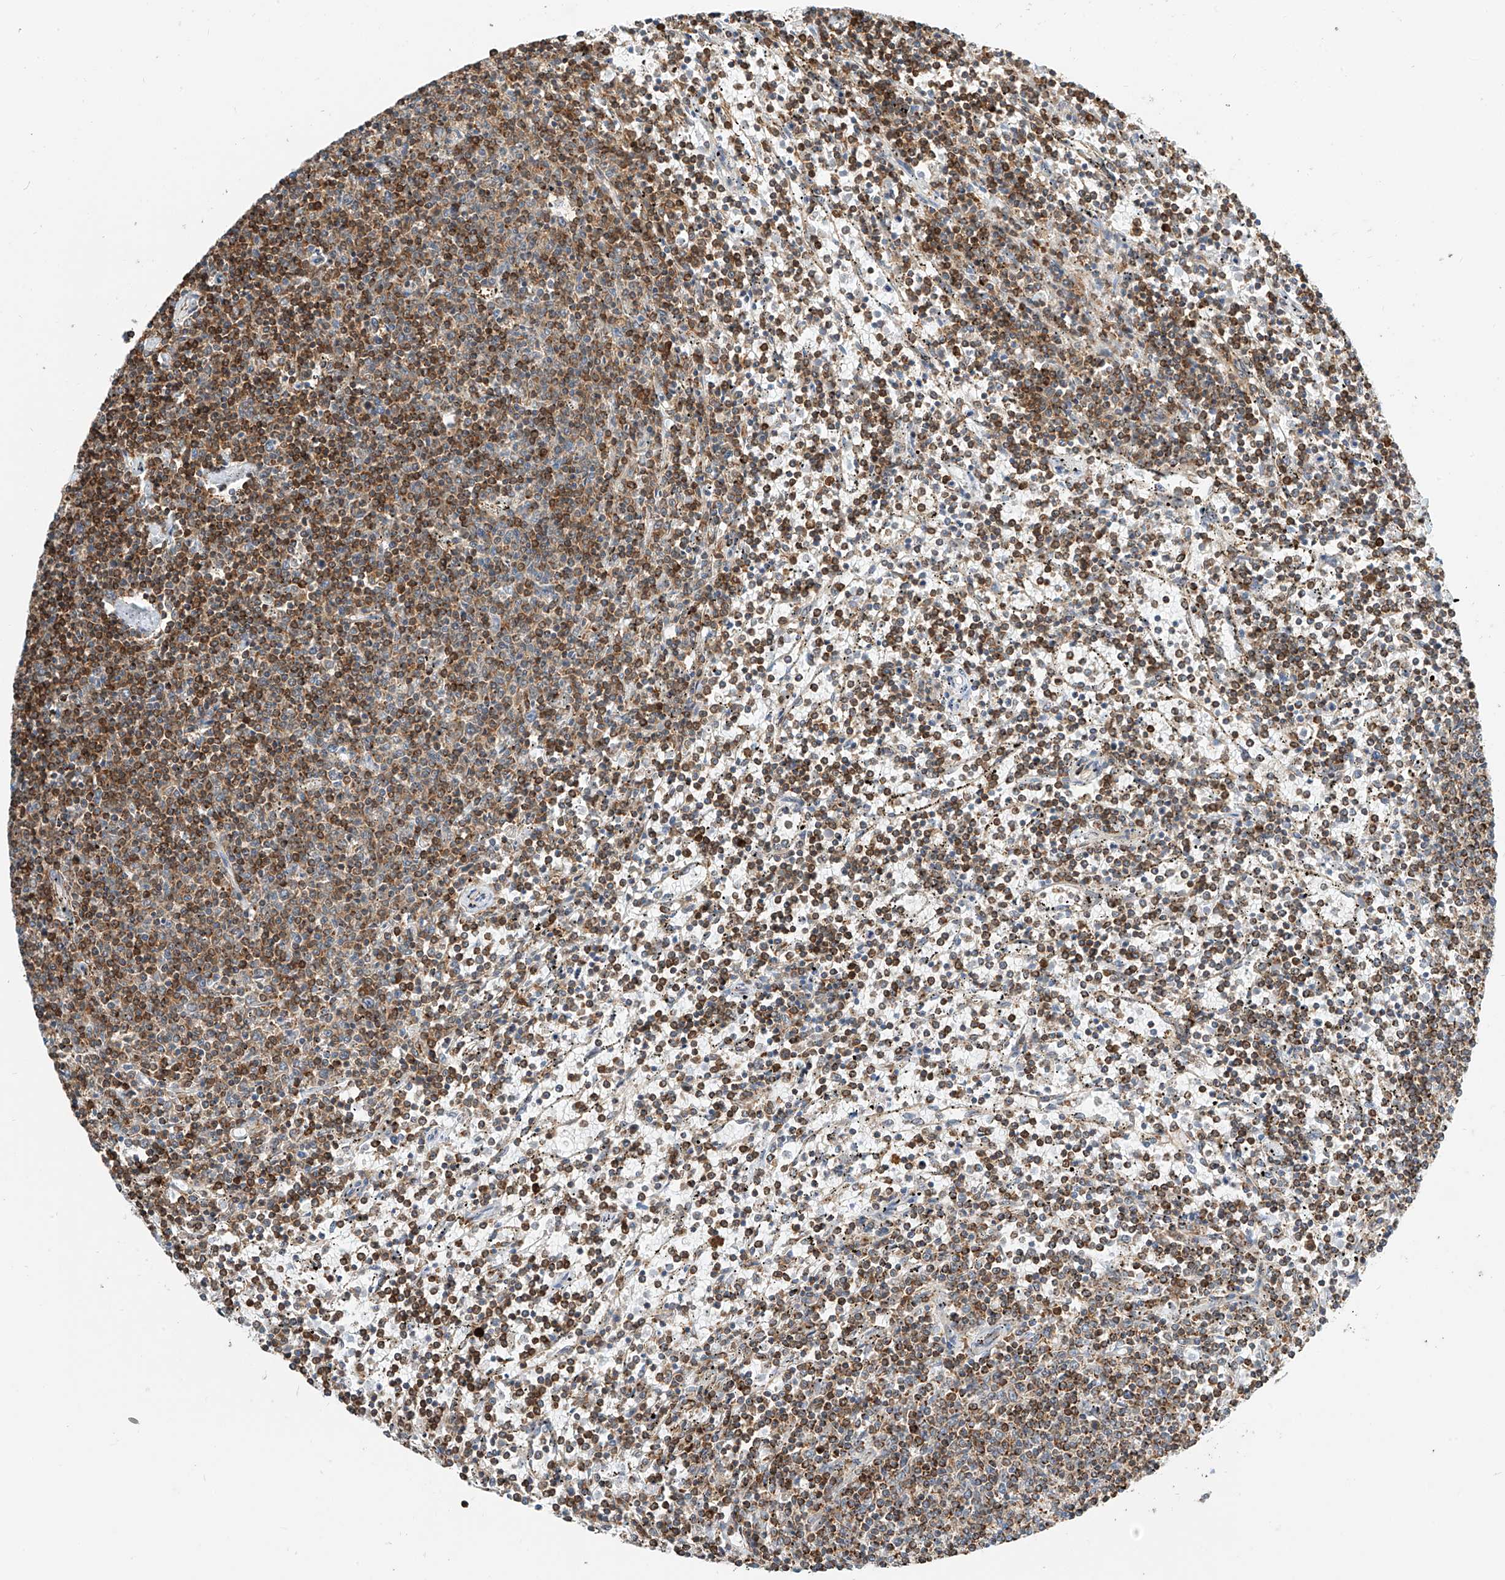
{"staining": {"intensity": "moderate", "quantity": ">75%", "location": "cytoplasmic/membranous"}, "tissue": "lymphoma", "cell_type": "Tumor cells", "image_type": "cancer", "snomed": [{"axis": "morphology", "description": "Malignant lymphoma, non-Hodgkin's type, Low grade"}, {"axis": "topography", "description": "Spleen"}], "caption": "Human malignant lymphoma, non-Hodgkin's type (low-grade) stained with a protein marker demonstrates moderate staining in tumor cells.", "gene": "PPA2", "patient": {"sex": "female", "age": 50}}